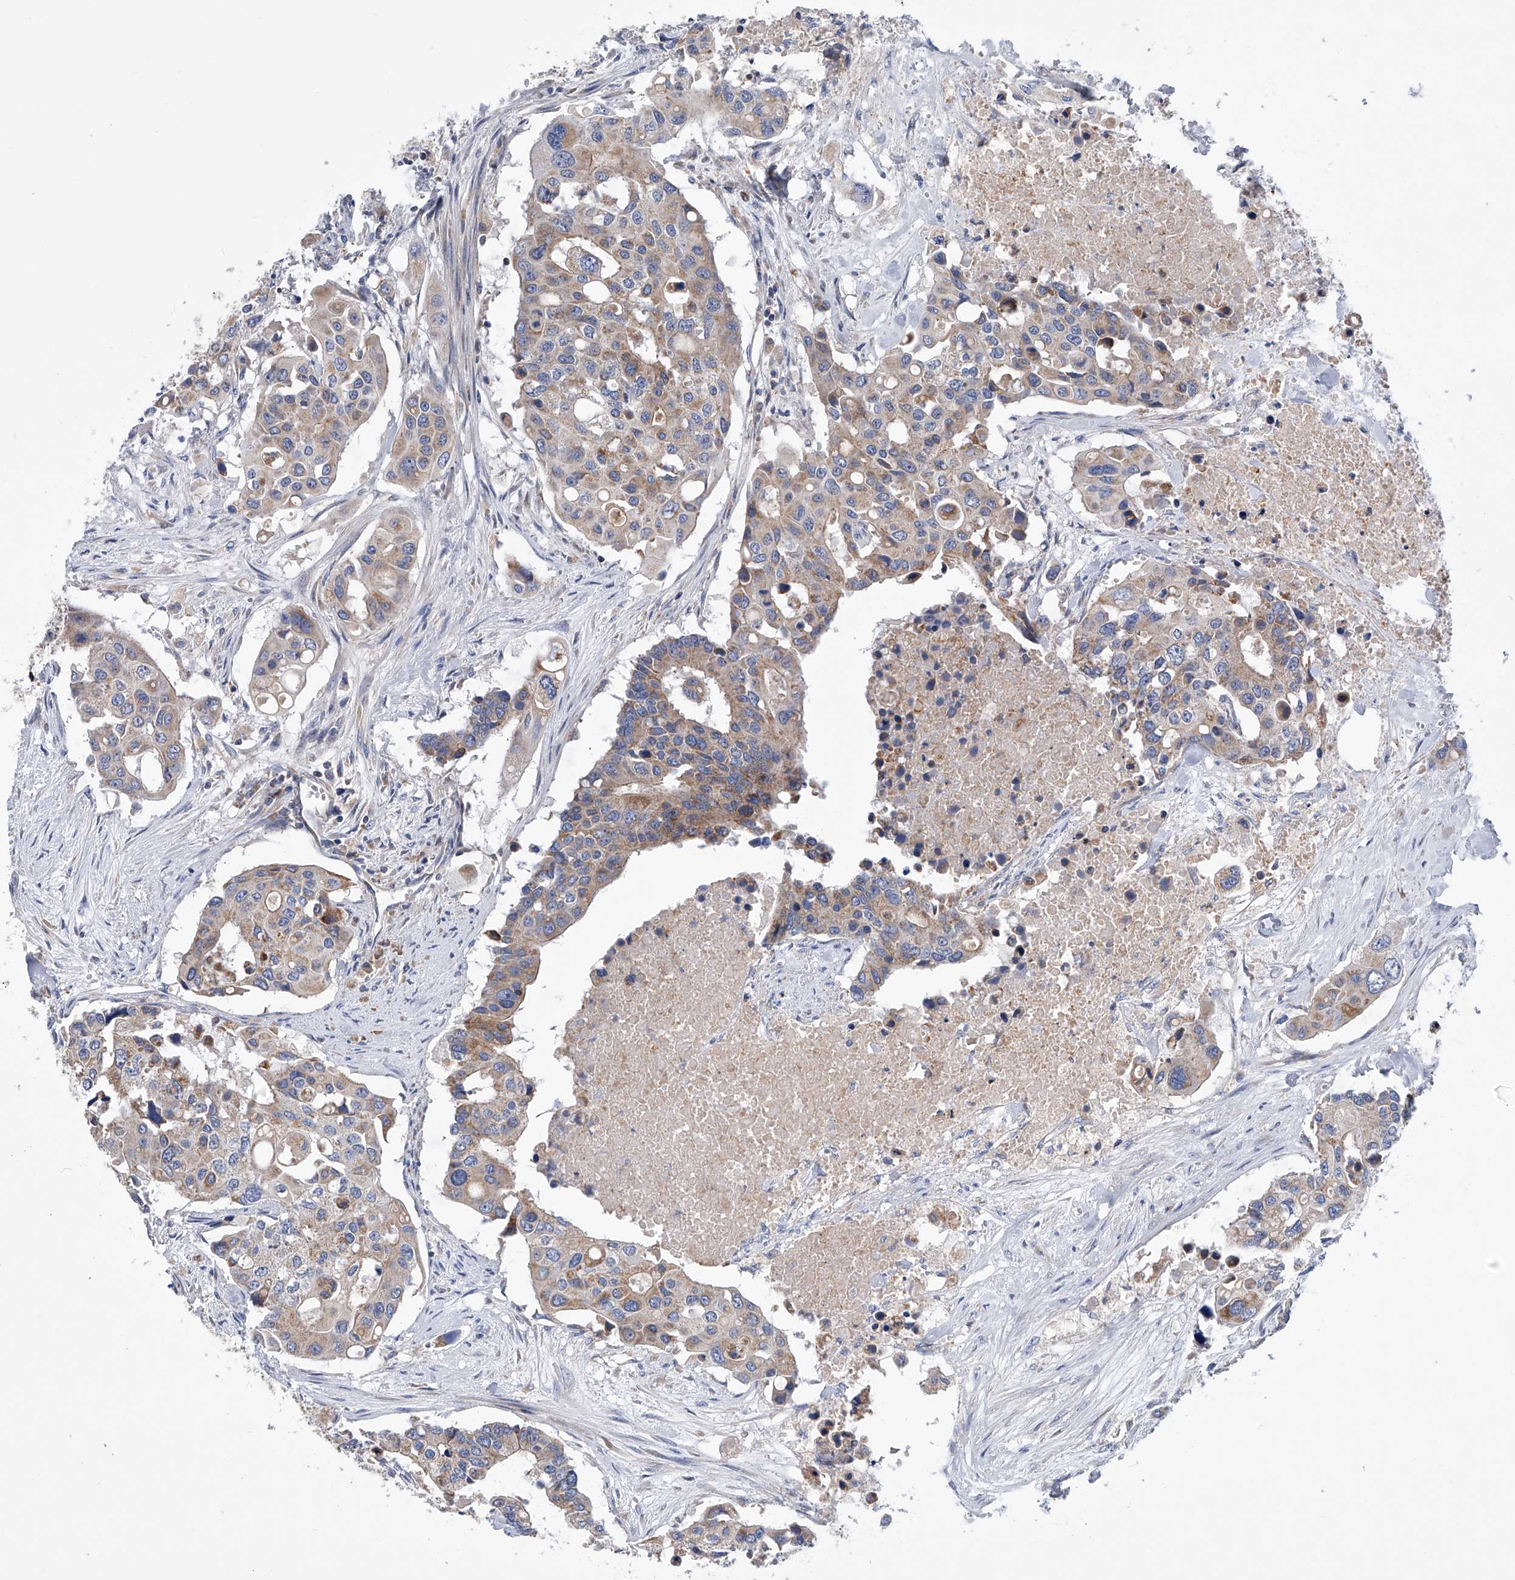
{"staining": {"intensity": "weak", "quantity": "25%-75%", "location": "cytoplasmic/membranous"}, "tissue": "colorectal cancer", "cell_type": "Tumor cells", "image_type": "cancer", "snomed": [{"axis": "morphology", "description": "Adenocarcinoma, NOS"}, {"axis": "topography", "description": "Colon"}], "caption": "An immunohistochemistry histopathology image of tumor tissue is shown. Protein staining in brown shows weak cytoplasmic/membranous positivity in colorectal cancer within tumor cells.", "gene": "MLYCD", "patient": {"sex": "male", "age": 77}}